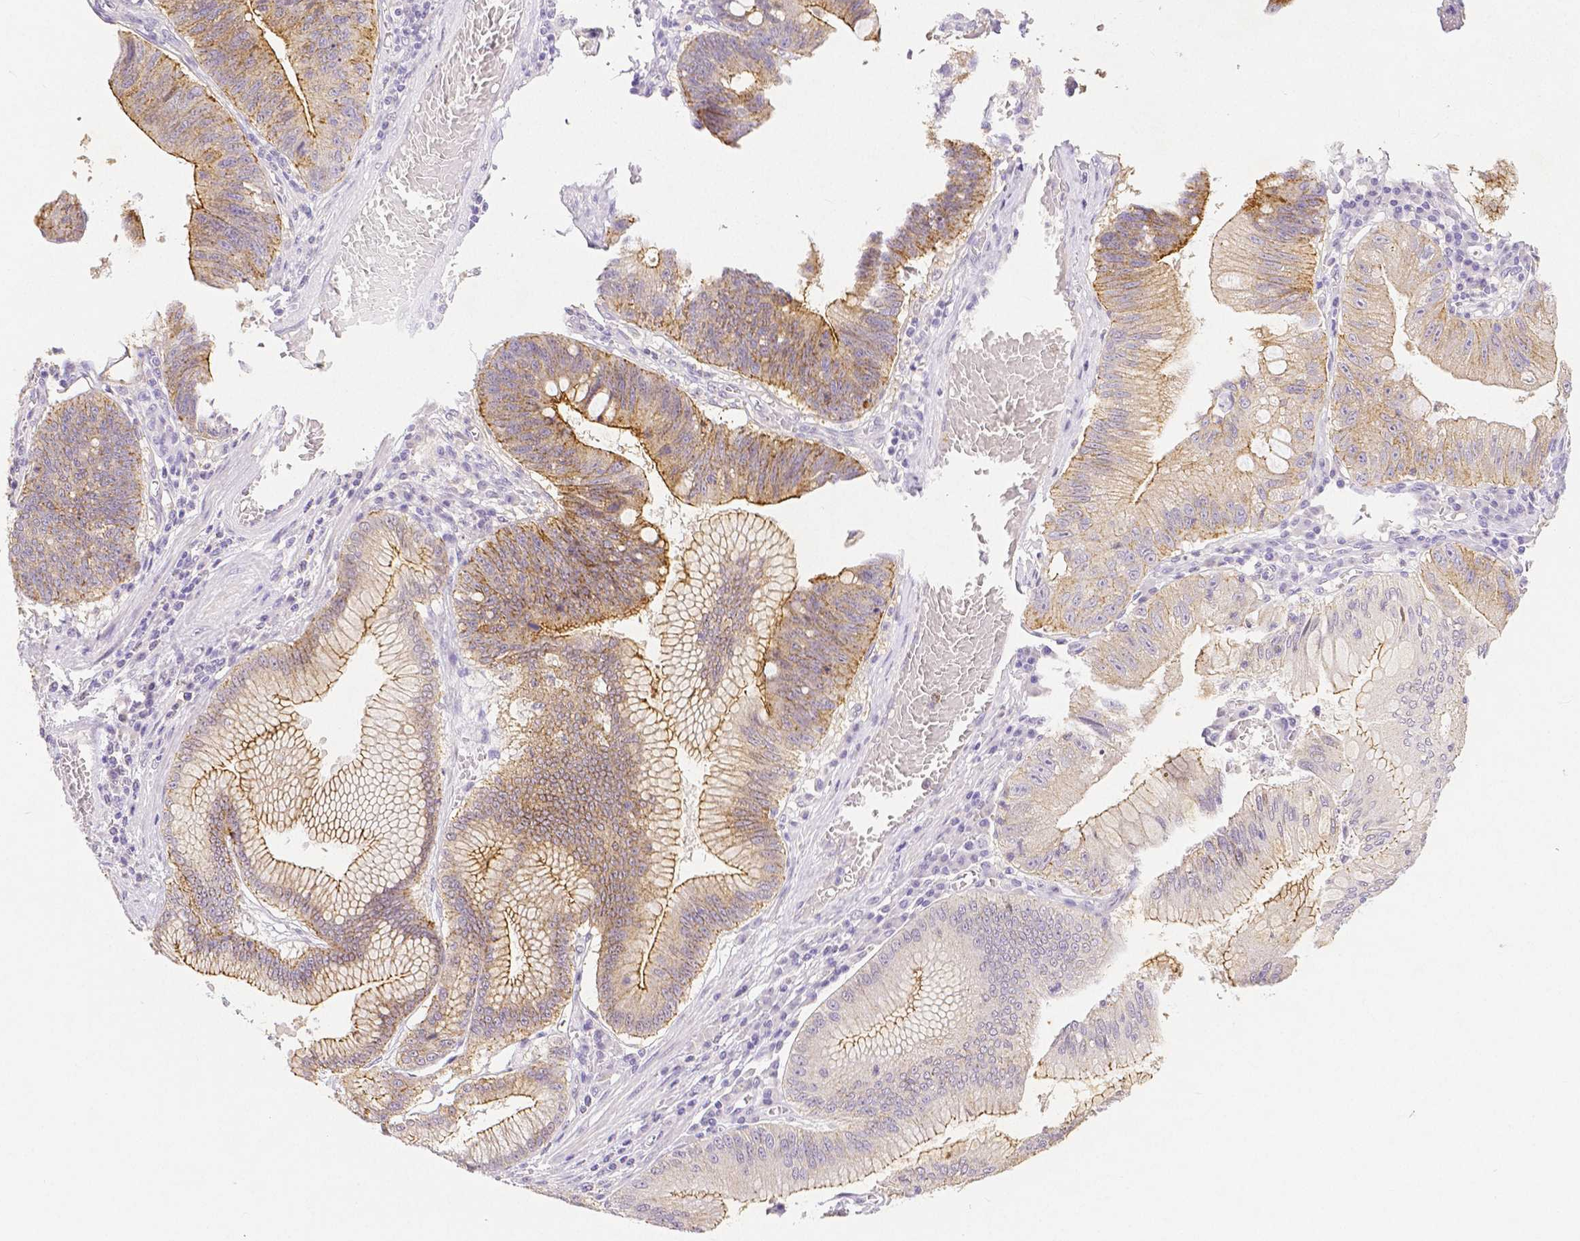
{"staining": {"intensity": "moderate", "quantity": ">75%", "location": "cytoplasmic/membranous"}, "tissue": "stomach cancer", "cell_type": "Tumor cells", "image_type": "cancer", "snomed": [{"axis": "morphology", "description": "Adenocarcinoma, NOS"}, {"axis": "topography", "description": "Stomach"}], "caption": "Immunohistochemistry of human stomach cancer (adenocarcinoma) displays medium levels of moderate cytoplasmic/membranous positivity in about >75% of tumor cells.", "gene": "OCLN", "patient": {"sex": "male", "age": 59}}